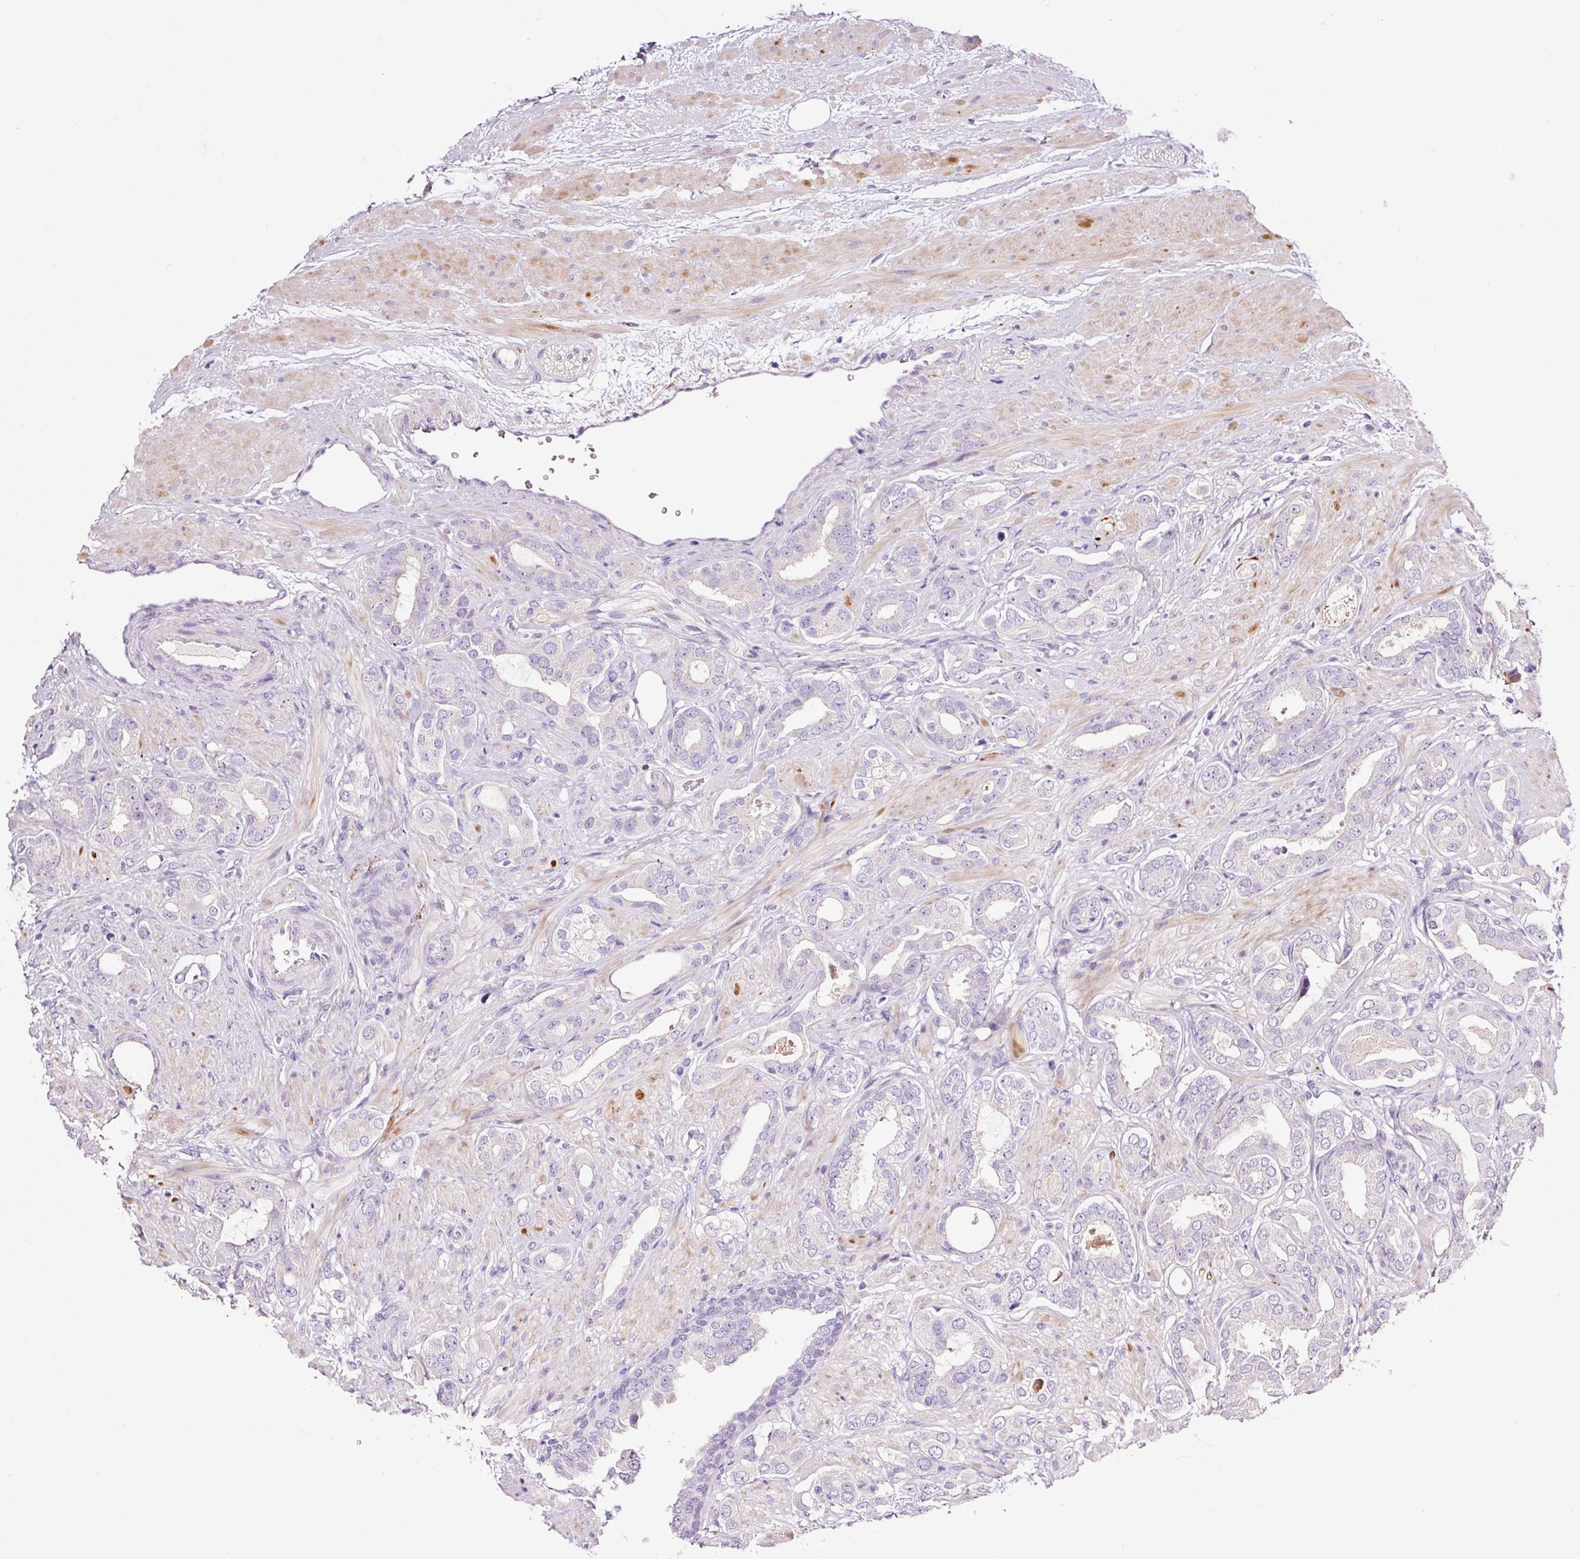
{"staining": {"intensity": "negative", "quantity": "none", "location": "none"}, "tissue": "prostate cancer", "cell_type": "Tumor cells", "image_type": "cancer", "snomed": [{"axis": "morphology", "description": "Adenocarcinoma, Low grade"}, {"axis": "topography", "description": "Prostate"}], "caption": "The immunohistochemistry histopathology image has no significant expression in tumor cells of prostate low-grade adenocarcinoma tissue.", "gene": "PAM", "patient": {"sex": "male", "age": 57}}